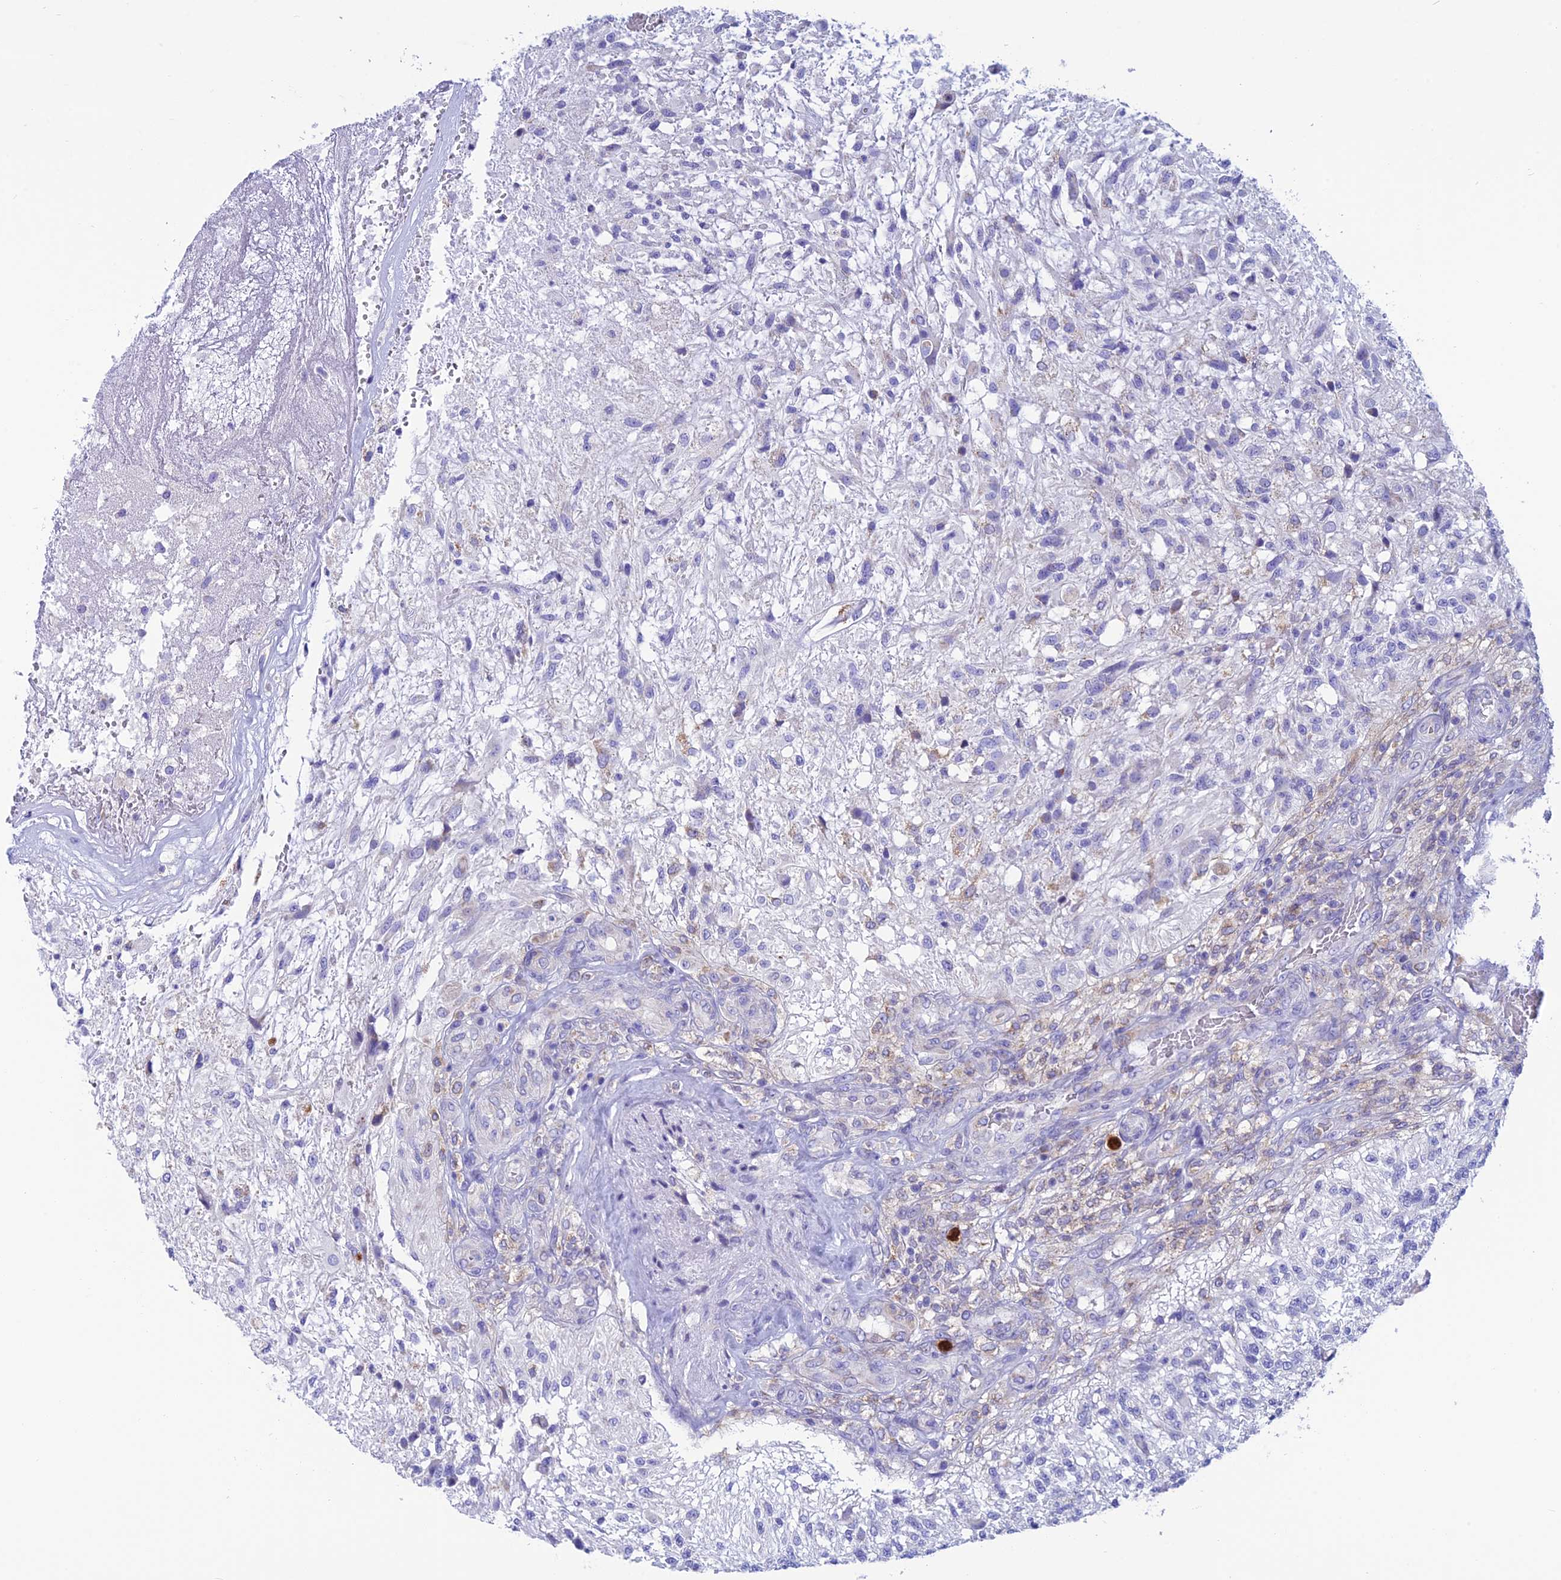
{"staining": {"intensity": "negative", "quantity": "none", "location": "none"}, "tissue": "glioma", "cell_type": "Tumor cells", "image_type": "cancer", "snomed": [{"axis": "morphology", "description": "Glioma, malignant, High grade"}, {"axis": "topography", "description": "Brain"}], "caption": "Malignant glioma (high-grade) stained for a protein using IHC demonstrates no staining tumor cells.", "gene": "REEP4", "patient": {"sex": "male", "age": 56}}